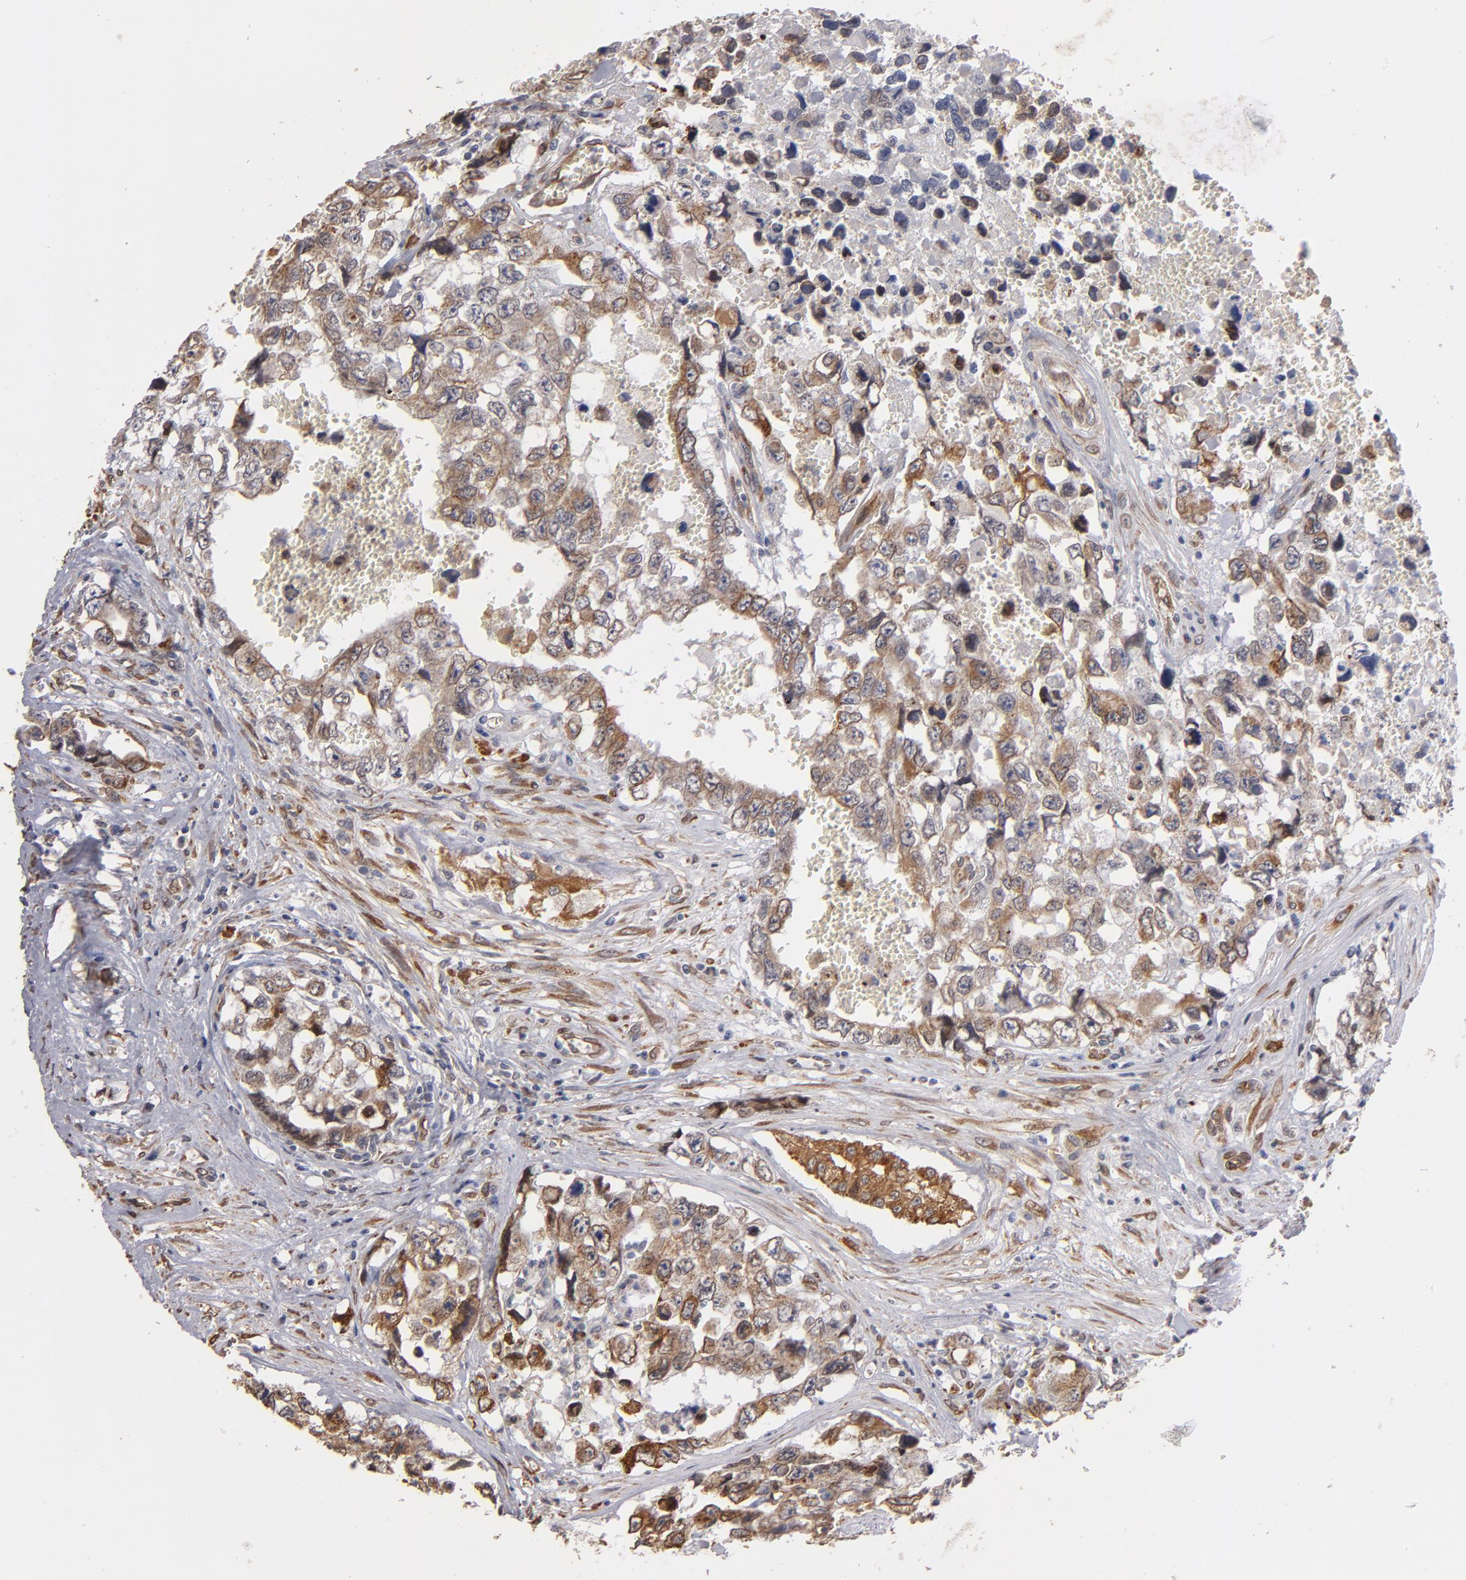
{"staining": {"intensity": "moderate", "quantity": "25%-75%", "location": "cytoplasmic/membranous"}, "tissue": "testis cancer", "cell_type": "Tumor cells", "image_type": "cancer", "snomed": [{"axis": "morphology", "description": "Carcinoma, Embryonal, NOS"}, {"axis": "topography", "description": "Testis"}], "caption": "Embryonal carcinoma (testis) stained with IHC displays moderate cytoplasmic/membranous staining in about 25%-75% of tumor cells.", "gene": "PGRMC1", "patient": {"sex": "male", "age": 31}}